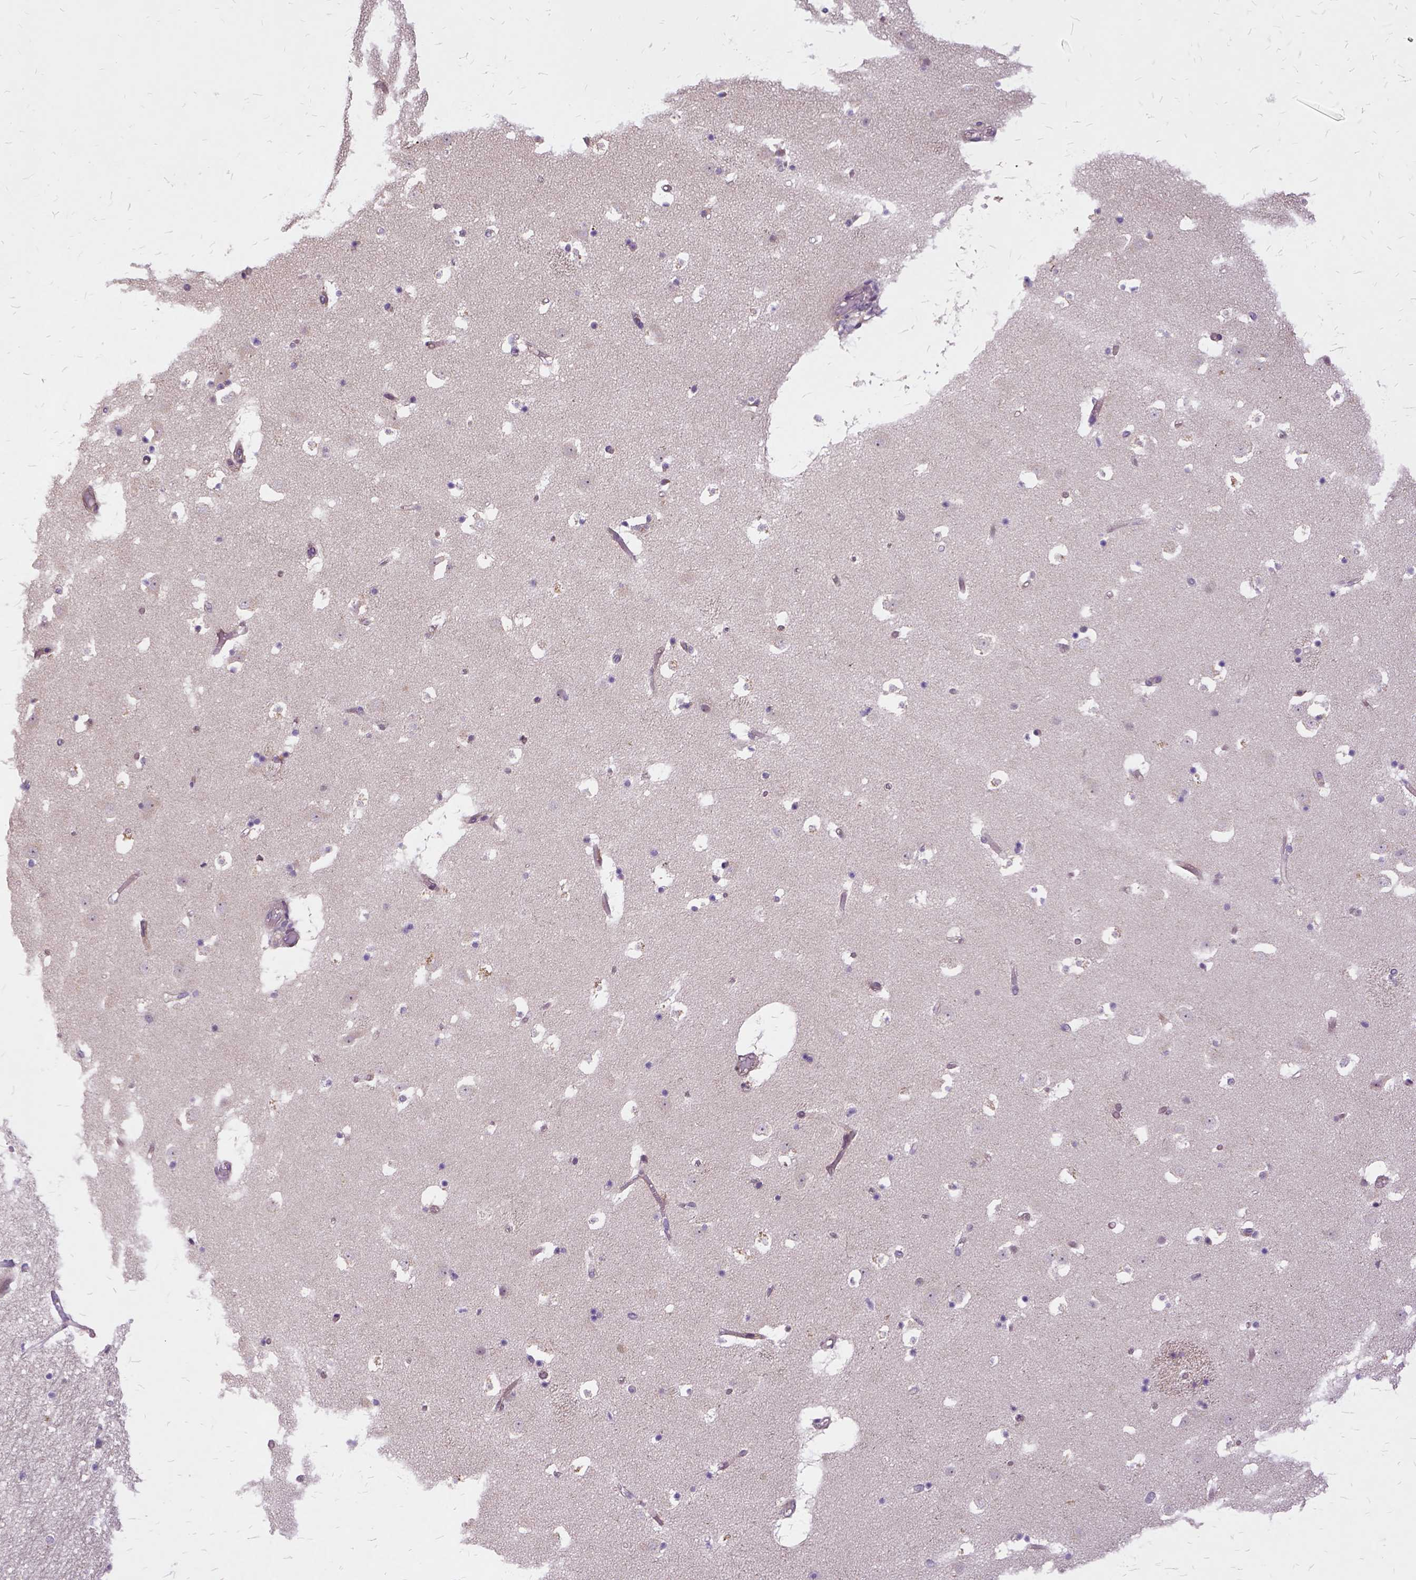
{"staining": {"intensity": "negative", "quantity": "none", "location": "none"}, "tissue": "caudate", "cell_type": "Glial cells", "image_type": "normal", "snomed": [{"axis": "morphology", "description": "Normal tissue, NOS"}, {"axis": "topography", "description": "Lateral ventricle wall"}], "caption": "DAB immunohistochemical staining of unremarkable caudate displays no significant positivity in glial cells. (DAB (3,3'-diaminobenzidine) IHC with hematoxylin counter stain).", "gene": "ILRUN", "patient": {"sex": "female", "age": 42}}